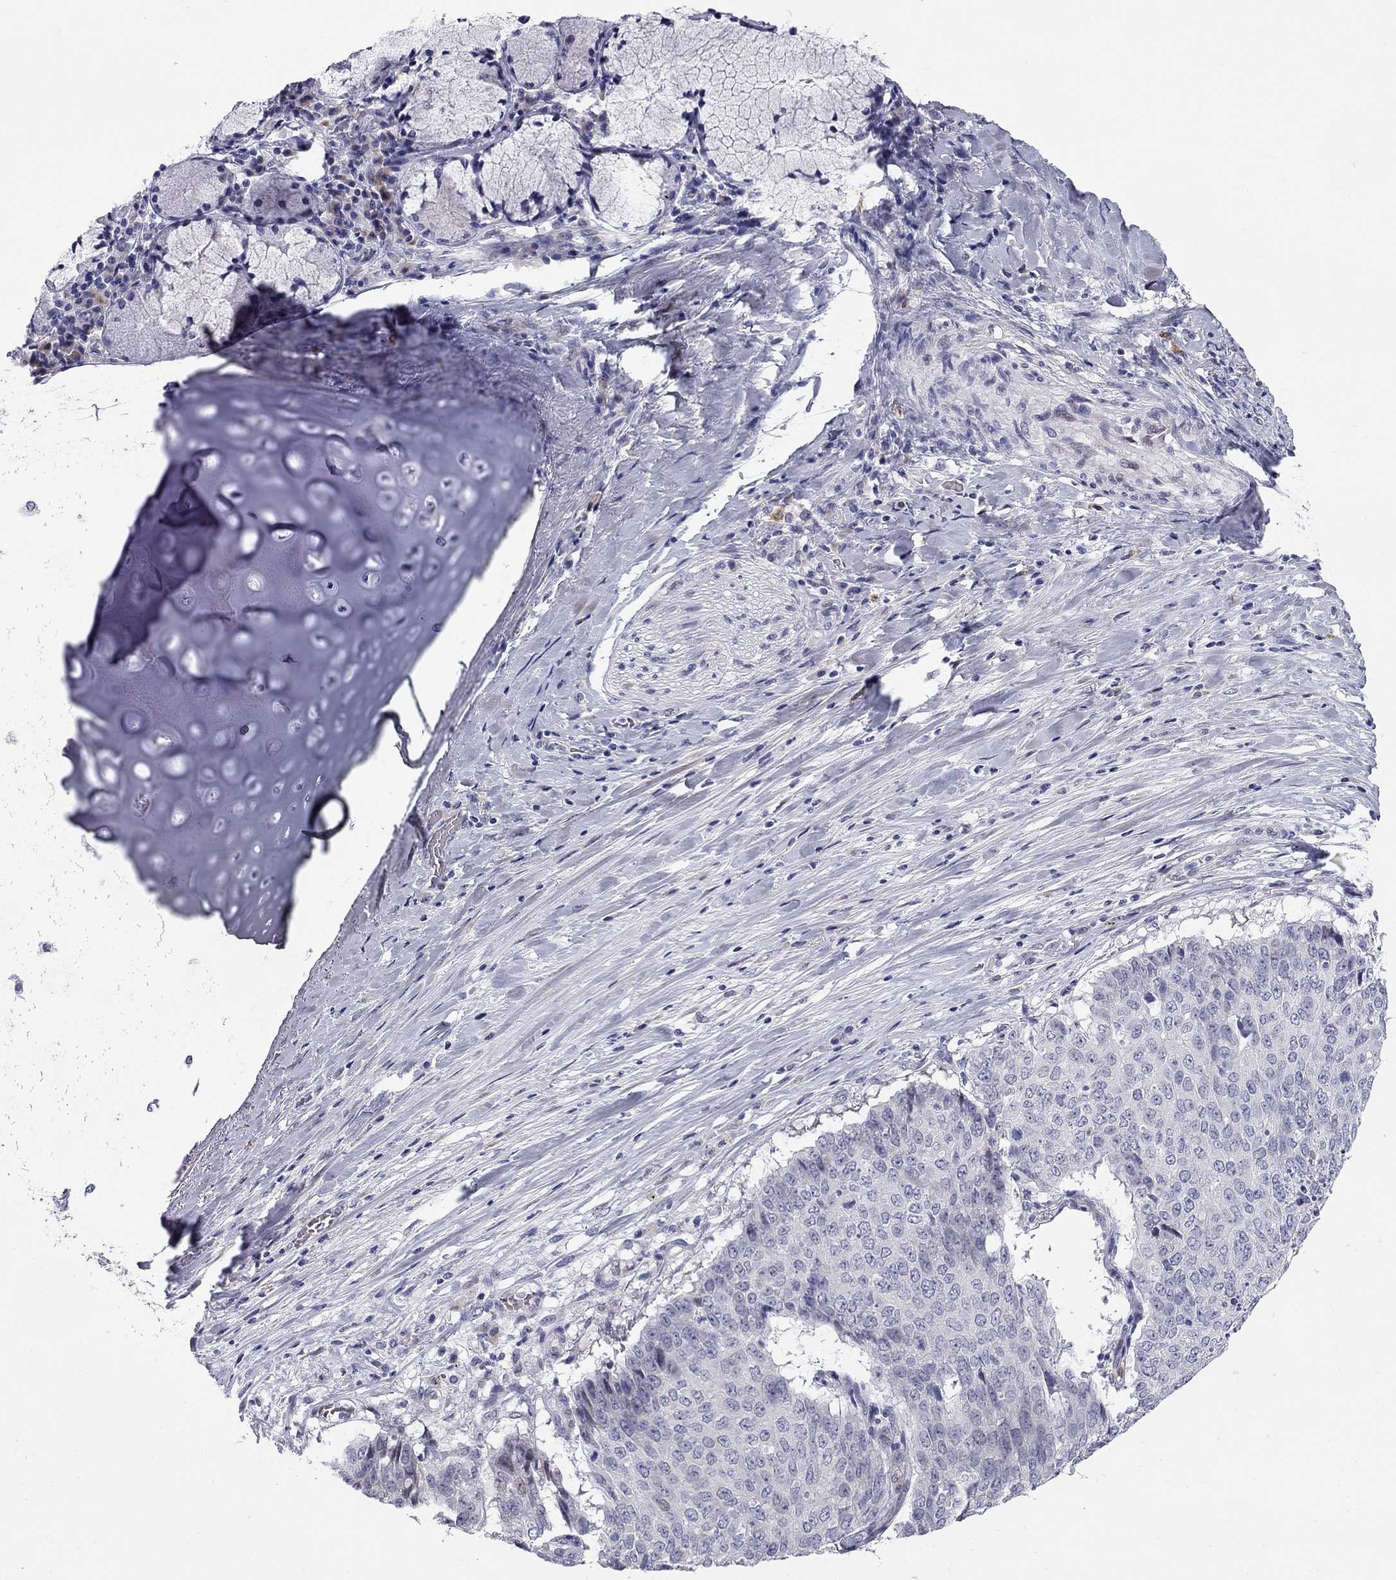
{"staining": {"intensity": "negative", "quantity": "none", "location": "none"}, "tissue": "lung cancer", "cell_type": "Tumor cells", "image_type": "cancer", "snomed": [{"axis": "morphology", "description": "Normal tissue, NOS"}, {"axis": "morphology", "description": "Squamous cell carcinoma, NOS"}, {"axis": "topography", "description": "Bronchus"}, {"axis": "topography", "description": "Lung"}], "caption": "The image displays no staining of tumor cells in lung squamous cell carcinoma. (DAB (3,3'-diaminobenzidine) immunohistochemistry, high magnification).", "gene": "C8orf88", "patient": {"sex": "male", "age": 64}}